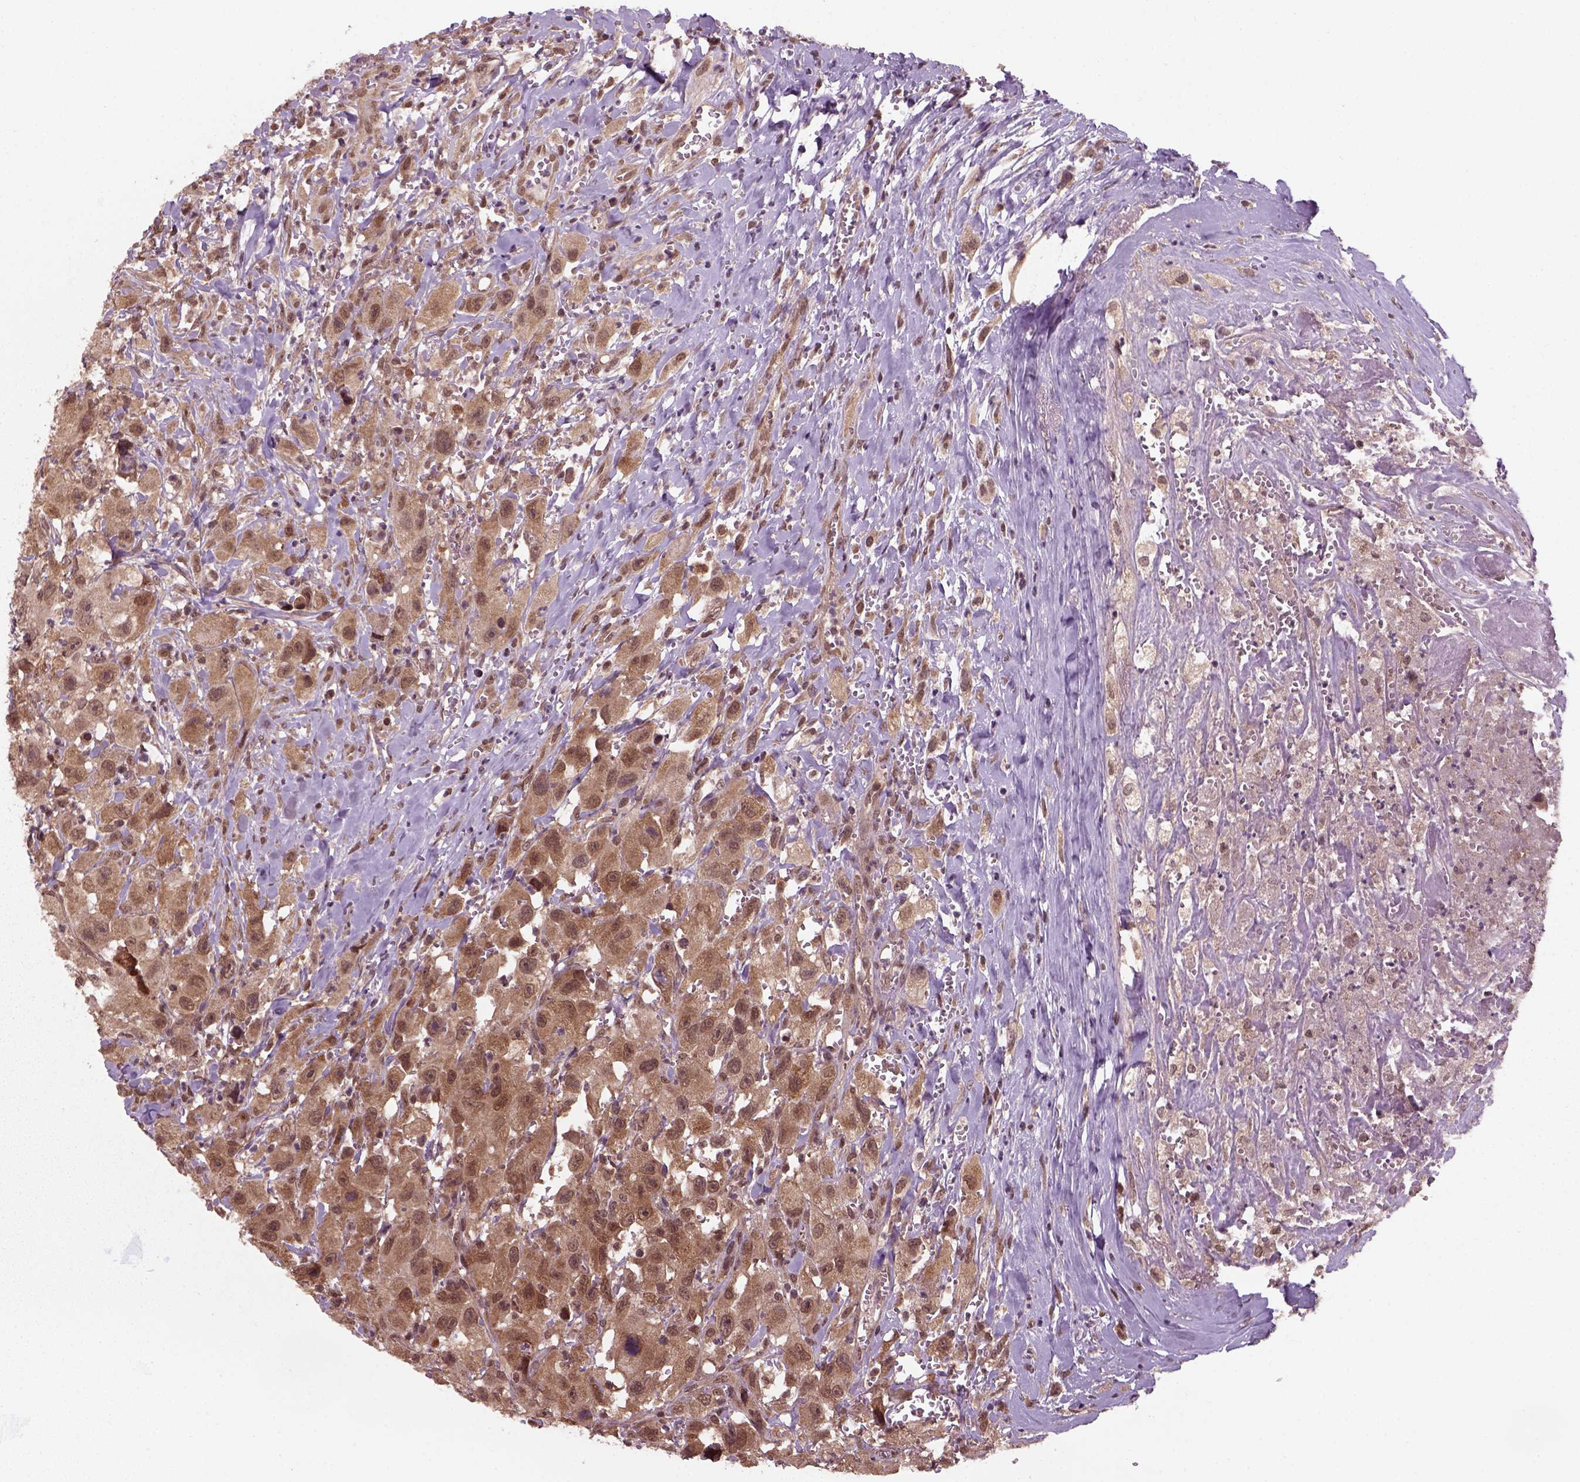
{"staining": {"intensity": "moderate", "quantity": ">75%", "location": "cytoplasmic/membranous,nuclear"}, "tissue": "head and neck cancer", "cell_type": "Tumor cells", "image_type": "cancer", "snomed": [{"axis": "morphology", "description": "Squamous cell carcinoma, NOS"}, {"axis": "morphology", "description": "Squamous cell carcinoma, metastatic, NOS"}, {"axis": "topography", "description": "Oral tissue"}, {"axis": "topography", "description": "Head-Neck"}], "caption": "Immunohistochemical staining of human head and neck cancer (squamous cell carcinoma) shows medium levels of moderate cytoplasmic/membranous and nuclear staining in approximately >75% of tumor cells. (DAB IHC with brightfield microscopy, high magnification).", "gene": "NUDT9", "patient": {"sex": "female", "age": 85}}